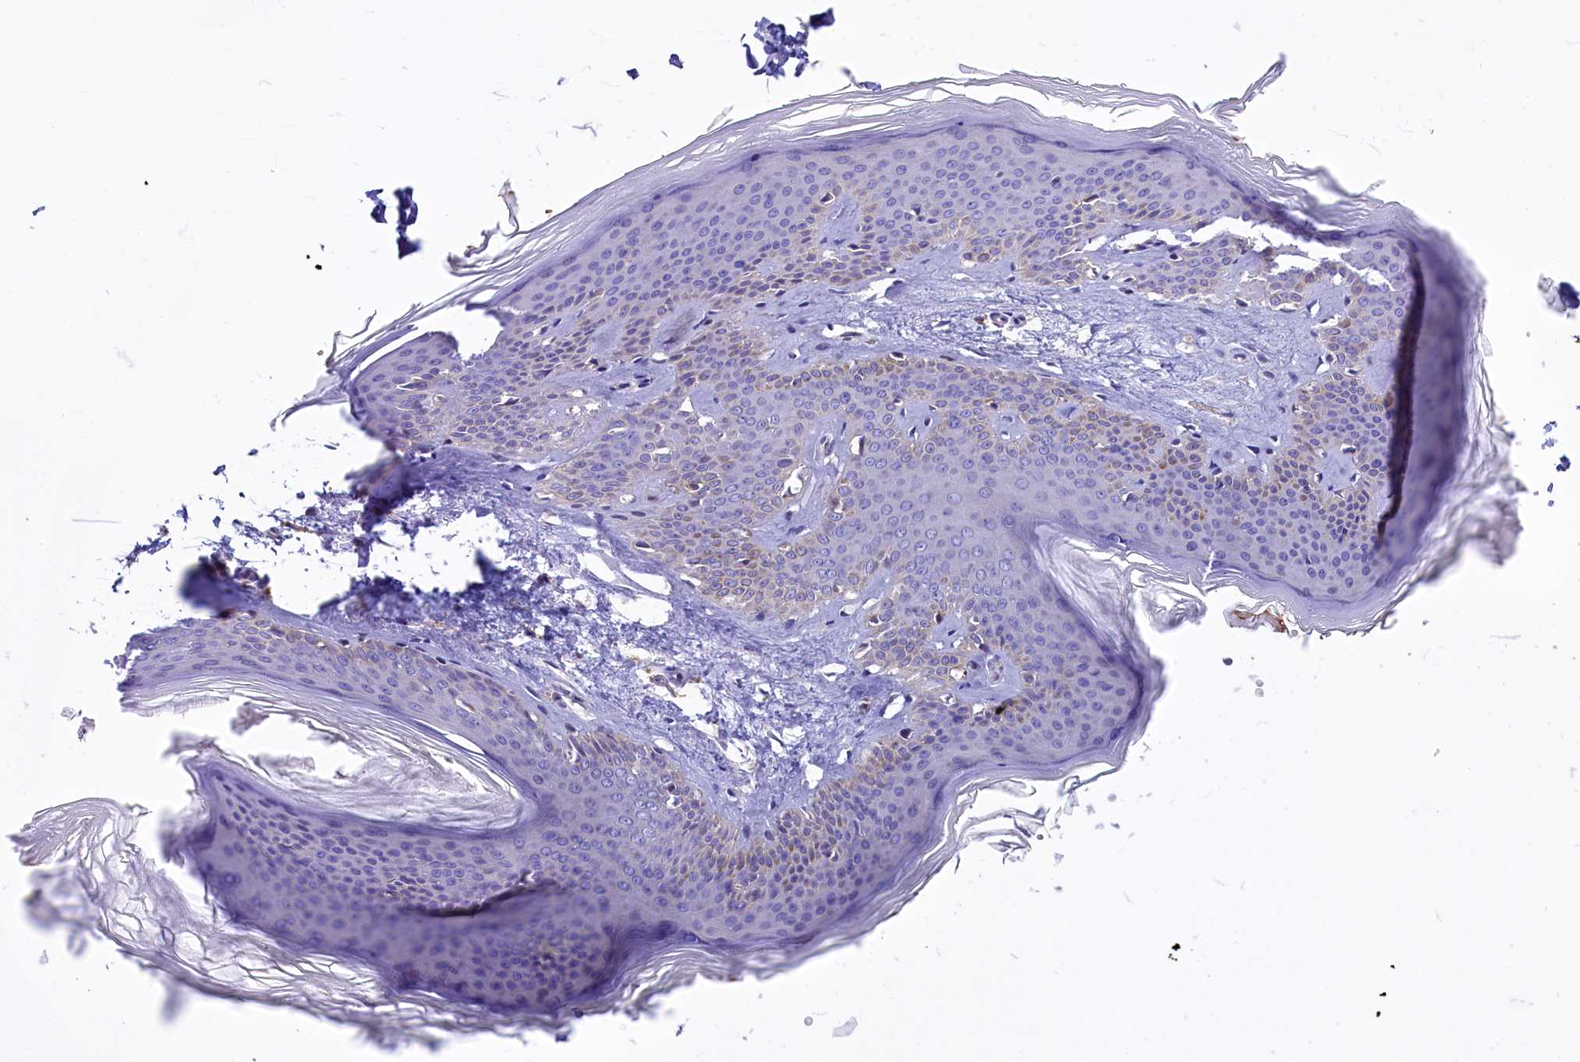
{"staining": {"intensity": "weak", "quantity": "25%-75%", "location": "cytoplasmic/membranous"}, "tissue": "skin", "cell_type": "Fibroblasts", "image_type": "normal", "snomed": [{"axis": "morphology", "description": "Normal tissue, NOS"}, {"axis": "topography", "description": "Skin"}], "caption": "Fibroblasts exhibit weak cytoplasmic/membranous staining in approximately 25%-75% of cells in benign skin.", "gene": "HPS6", "patient": {"sex": "female", "age": 27}}